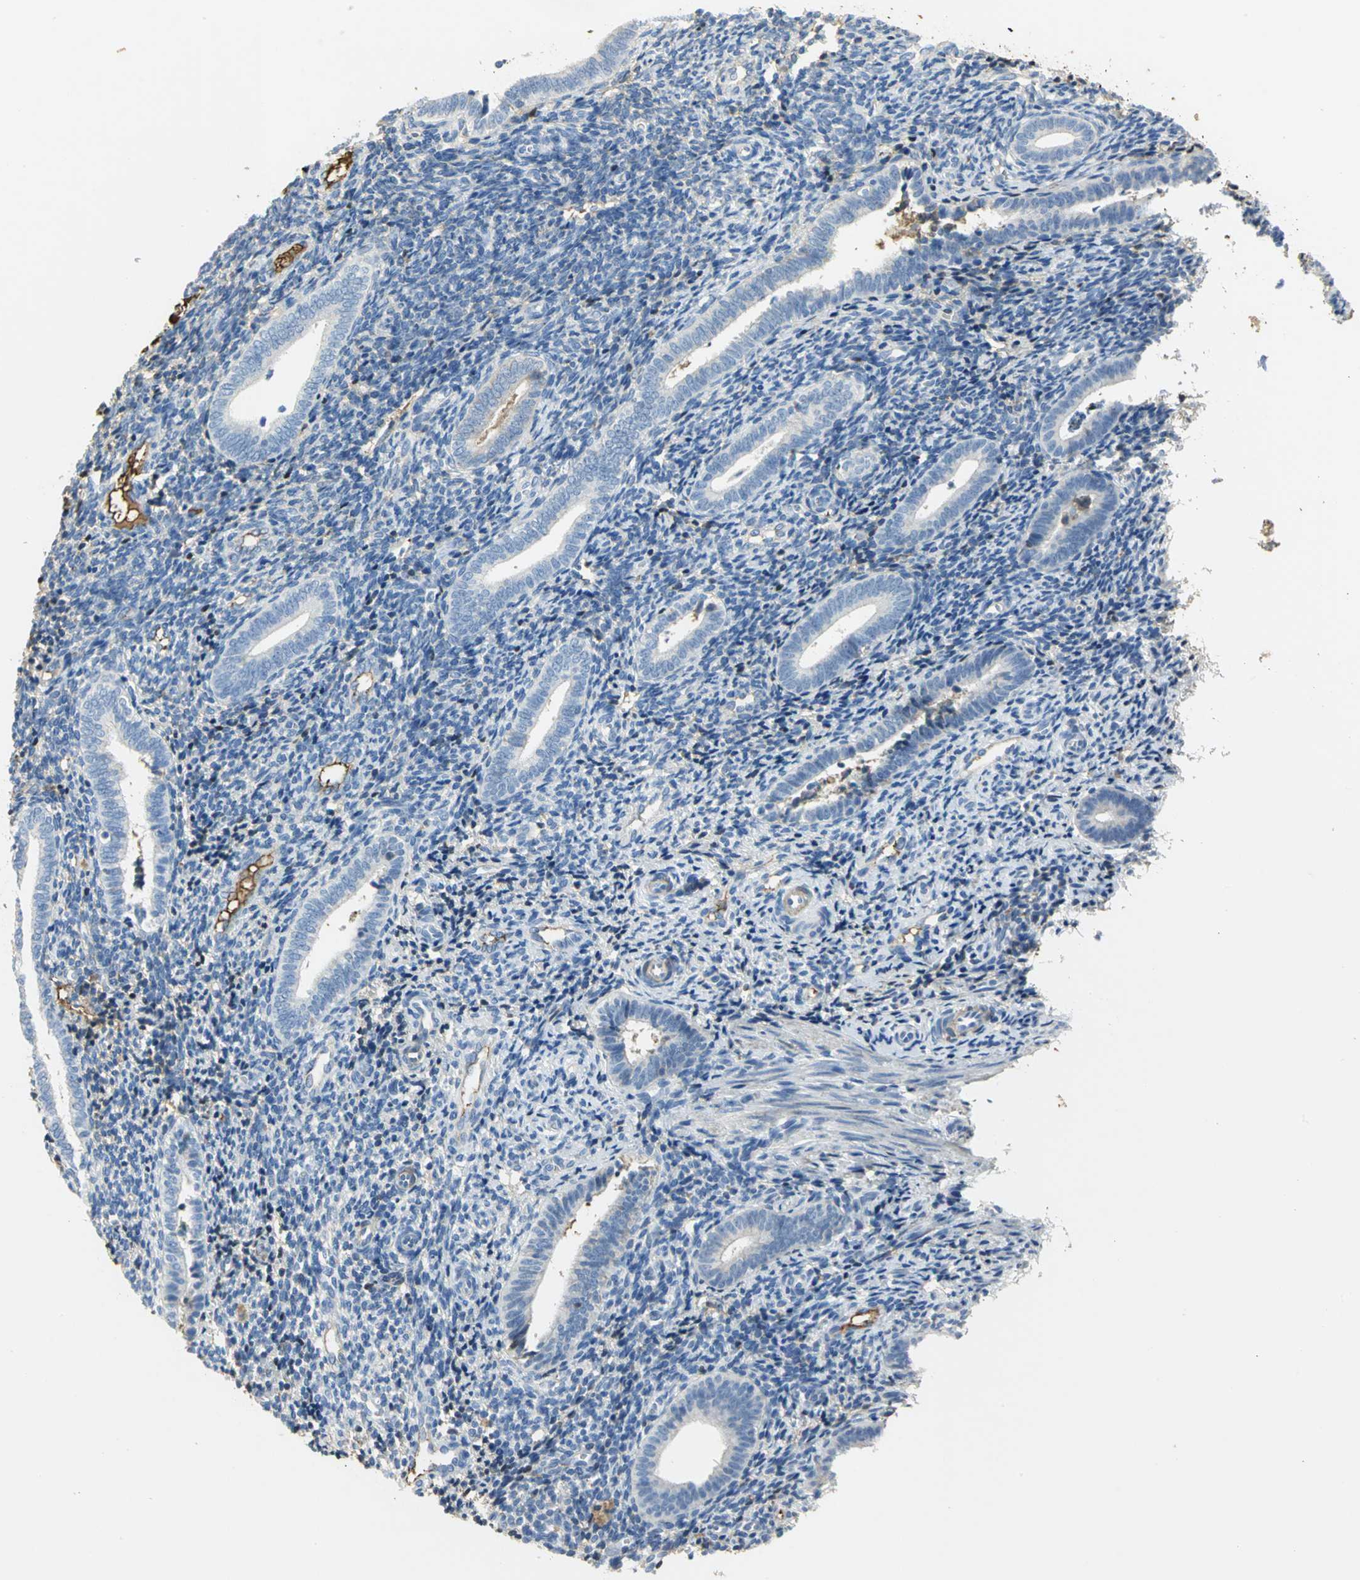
{"staining": {"intensity": "negative", "quantity": "none", "location": "none"}, "tissue": "endometrium", "cell_type": "Cells in endometrial stroma", "image_type": "normal", "snomed": [{"axis": "morphology", "description": "Normal tissue, NOS"}, {"axis": "topography", "description": "Uterus"}, {"axis": "topography", "description": "Endometrium"}], "caption": "An immunohistochemistry (IHC) photomicrograph of normal endometrium is shown. There is no staining in cells in endometrial stroma of endometrium.", "gene": "GYG2", "patient": {"sex": "female", "age": 33}}